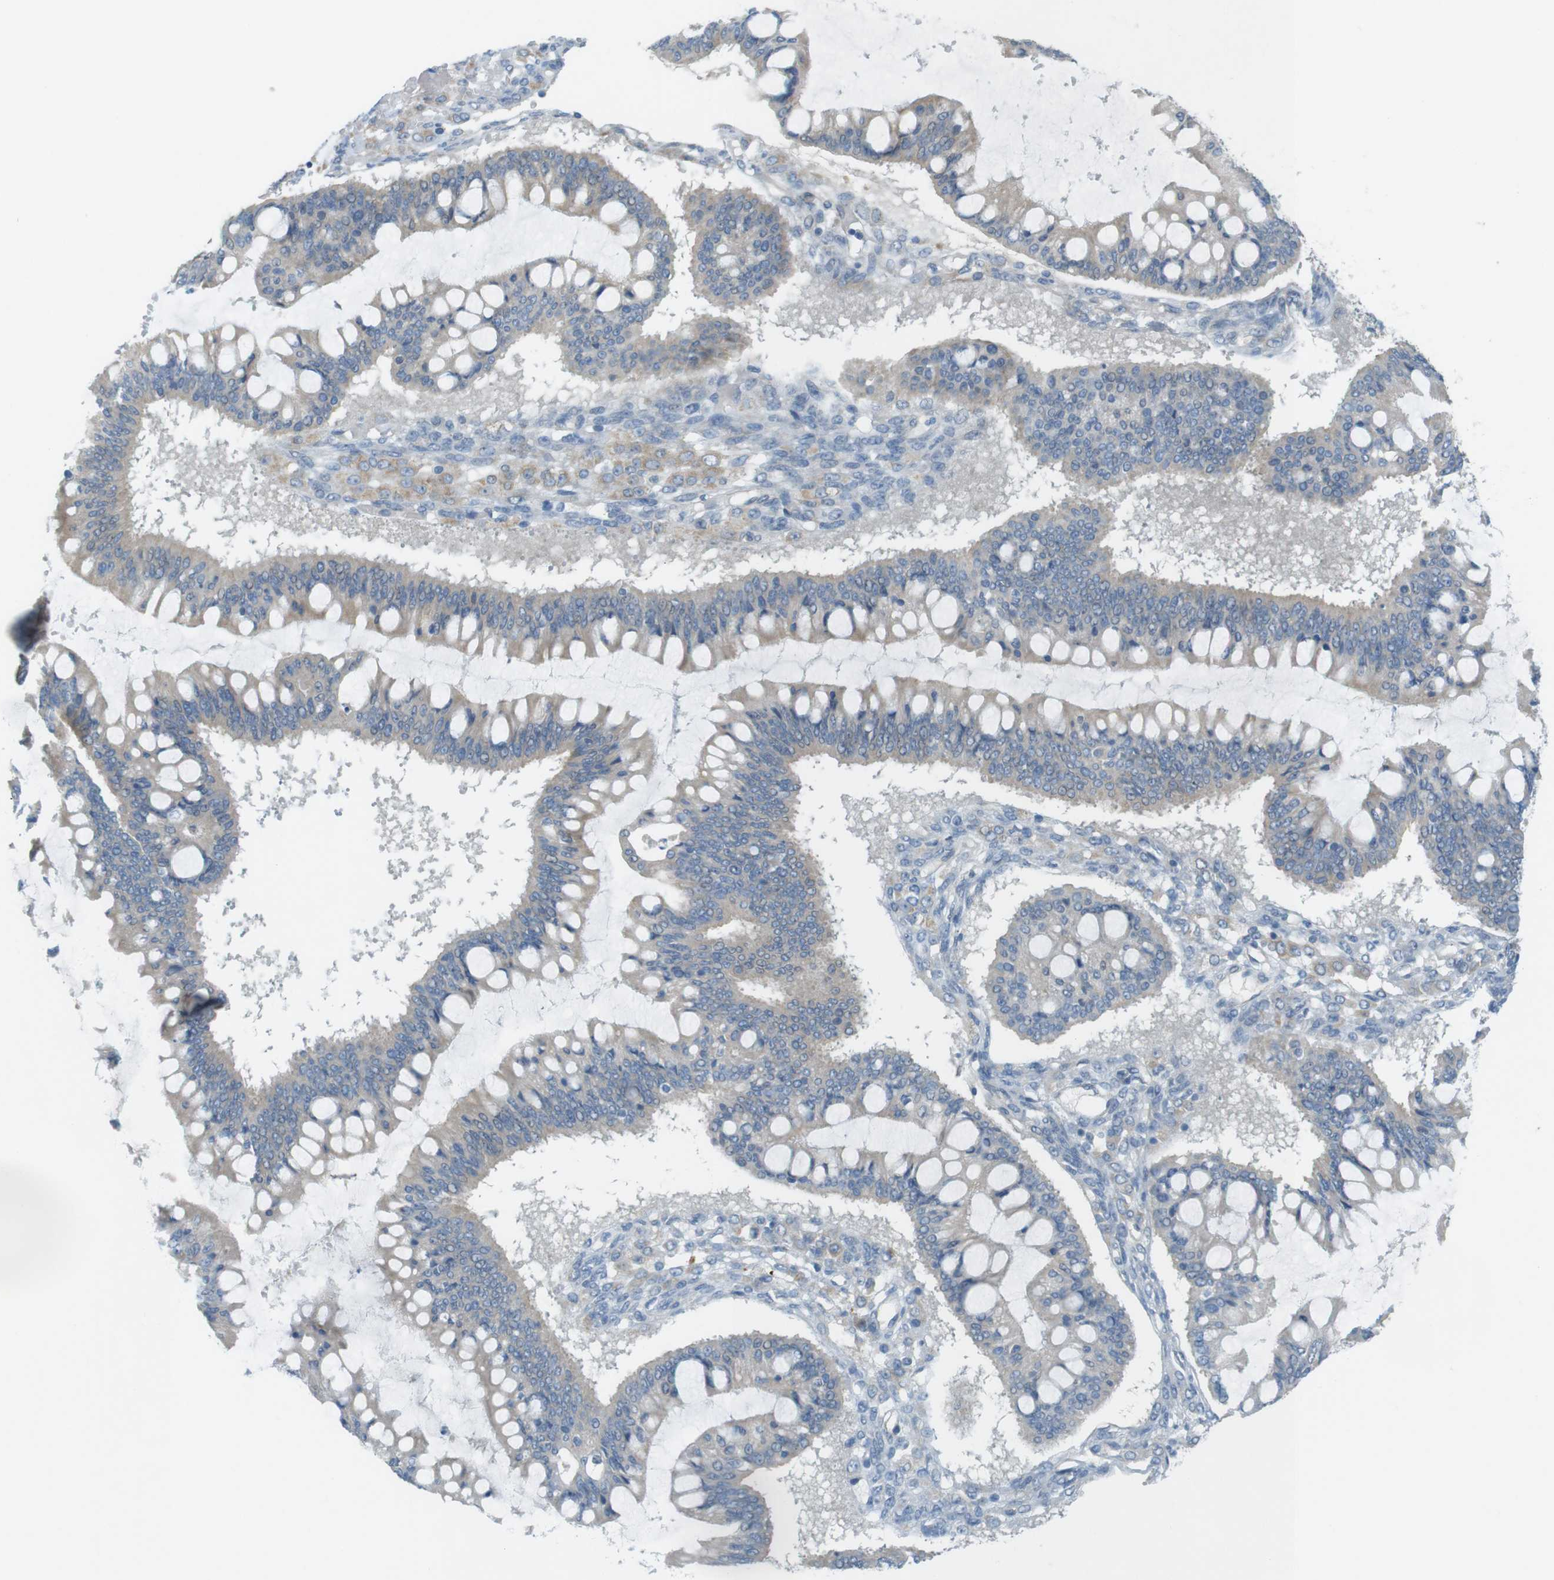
{"staining": {"intensity": "weak", "quantity": "25%-75%", "location": "cytoplasmic/membranous"}, "tissue": "ovarian cancer", "cell_type": "Tumor cells", "image_type": "cancer", "snomed": [{"axis": "morphology", "description": "Cystadenocarcinoma, mucinous, NOS"}, {"axis": "topography", "description": "Ovary"}], "caption": "Human ovarian mucinous cystadenocarcinoma stained with a brown dye demonstrates weak cytoplasmic/membranous positive positivity in approximately 25%-75% of tumor cells.", "gene": "TMEM41B", "patient": {"sex": "female", "age": 73}}